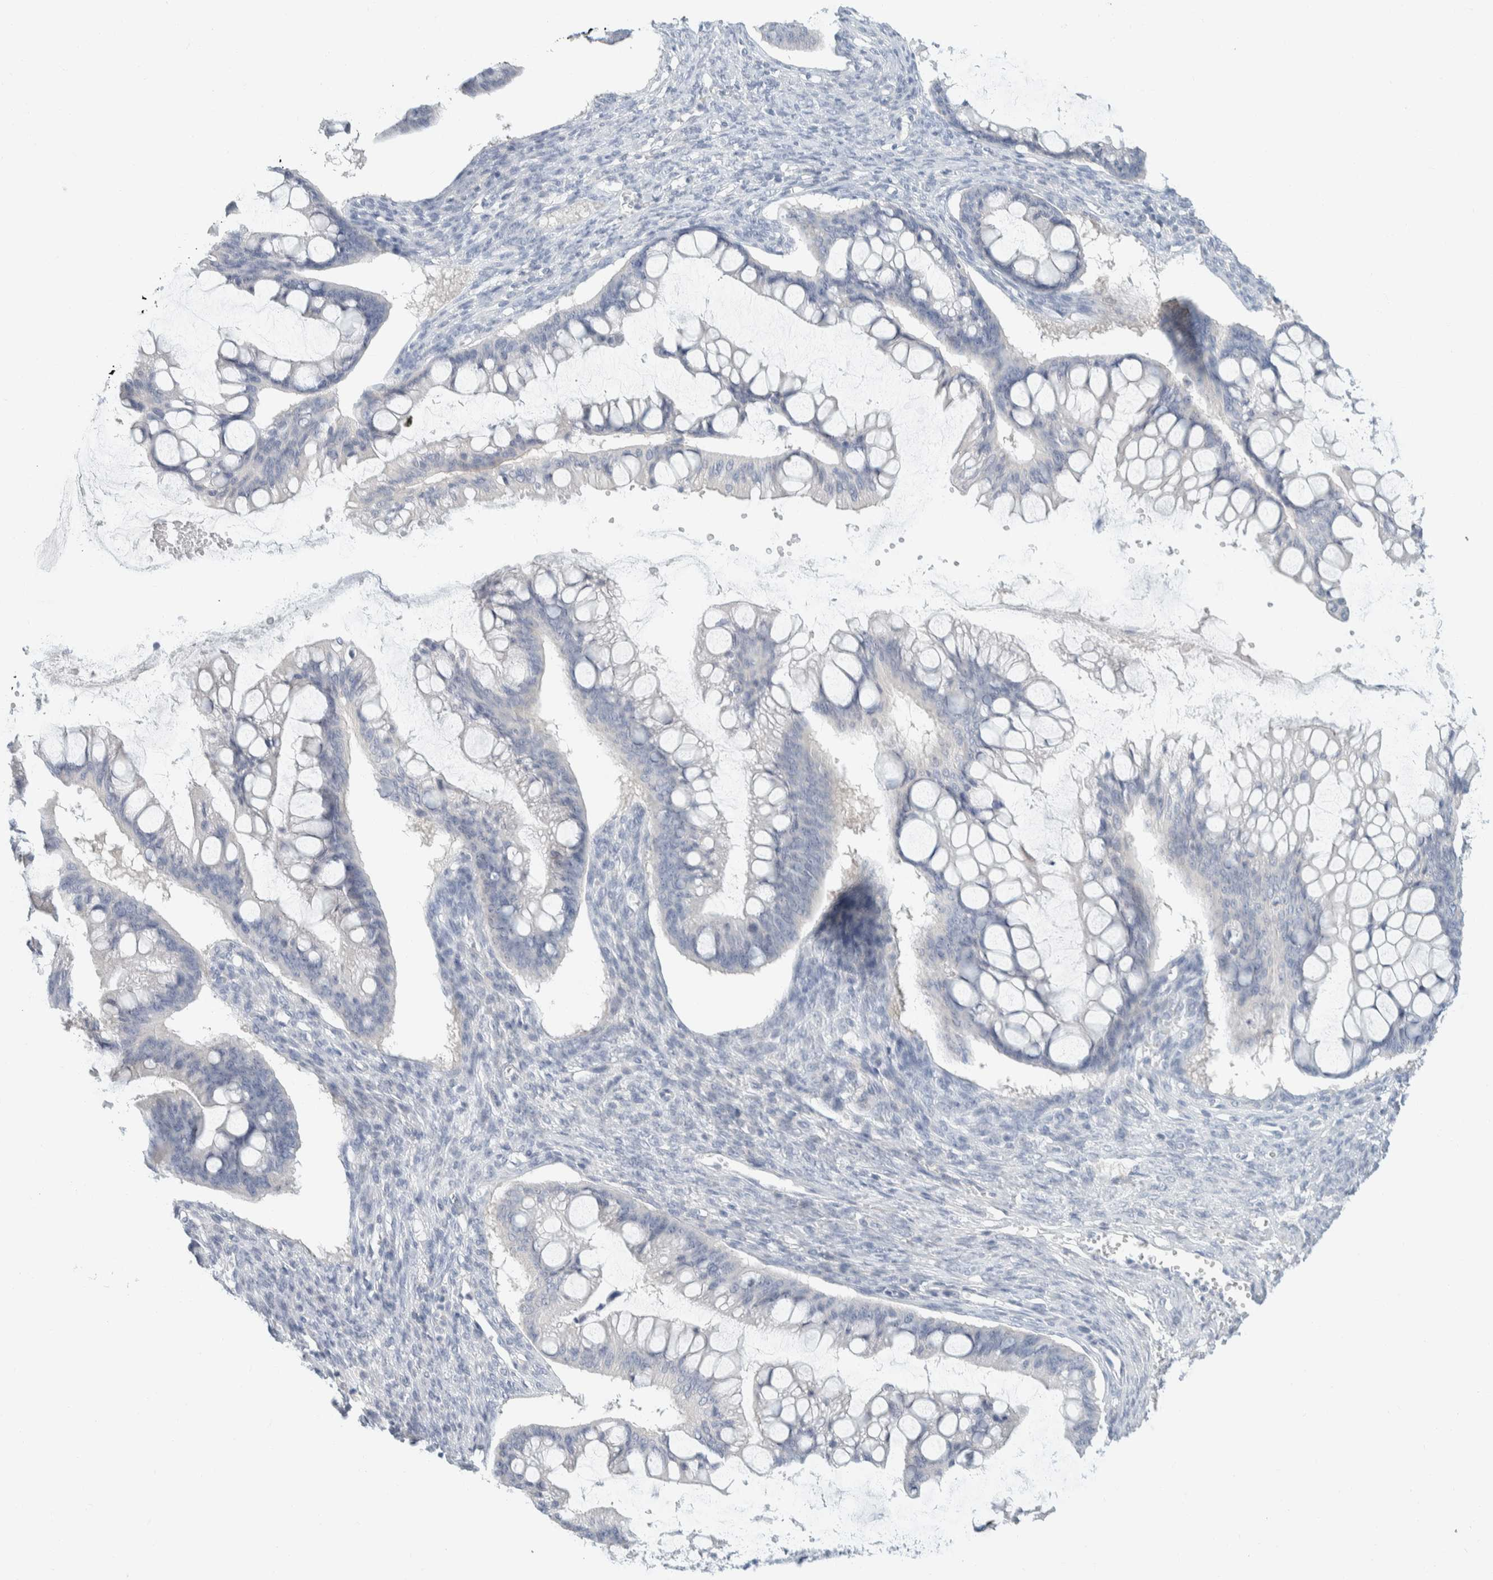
{"staining": {"intensity": "negative", "quantity": "none", "location": "none"}, "tissue": "ovarian cancer", "cell_type": "Tumor cells", "image_type": "cancer", "snomed": [{"axis": "morphology", "description": "Cystadenocarcinoma, mucinous, NOS"}, {"axis": "topography", "description": "Ovary"}], "caption": "Immunohistochemistry image of ovarian cancer stained for a protein (brown), which shows no staining in tumor cells. Brightfield microscopy of IHC stained with DAB (3,3'-diaminobenzidine) (brown) and hematoxylin (blue), captured at high magnification.", "gene": "ALOX12B", "patient": {"sex": "female", "age": 73}}